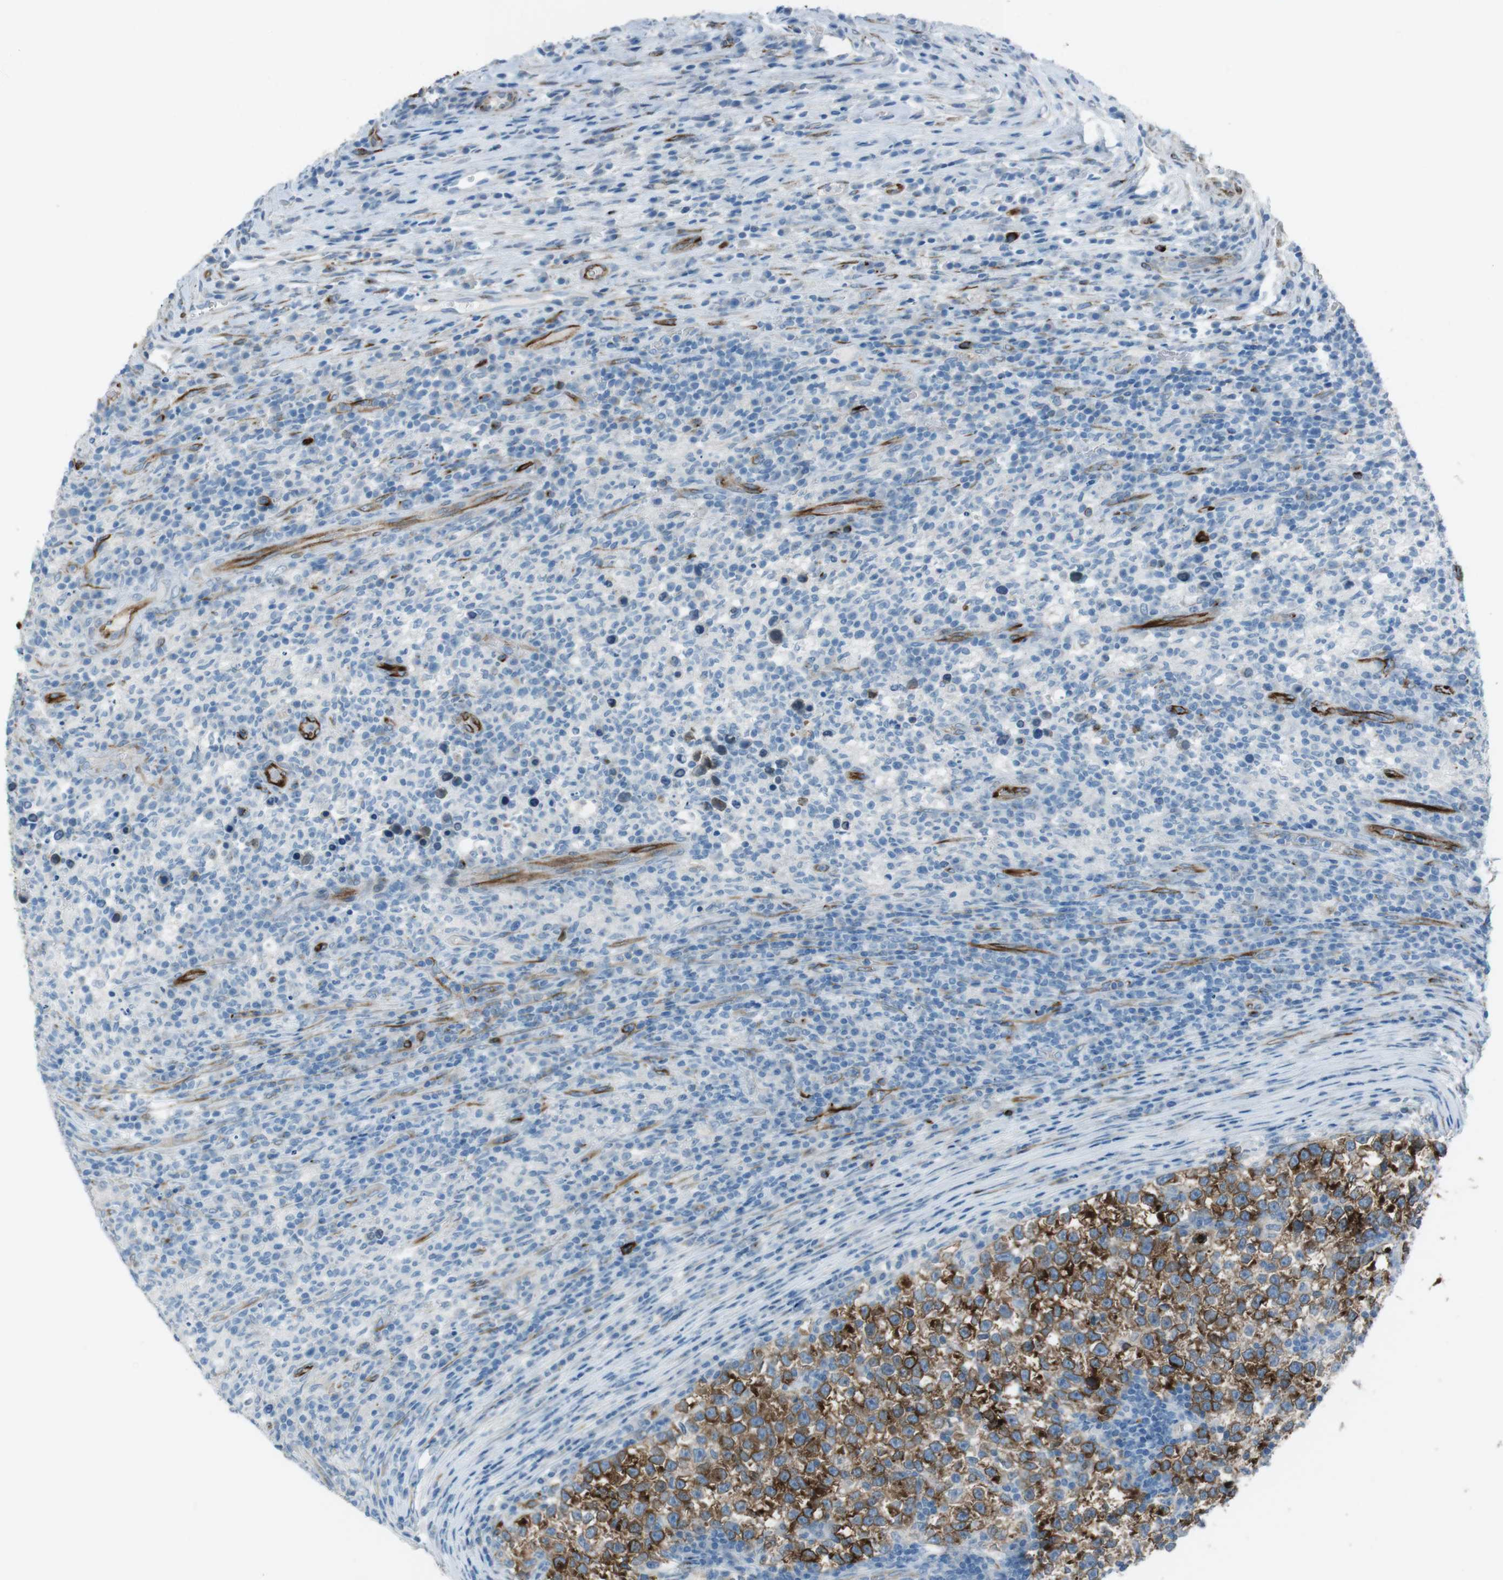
{"staining": {"intensity": "moderate", "quantity": "25%-75%", "location": "cytoplasmic/membranous"}, "tissue": "testis cancer", "cell_type": "Tumor cells", "image_type": "cancer", "snomed": [{"axis": "morphology", "description": "Normal tissue, NOS"}, {"axis": "morphology", "description": "Seminoma, NOS"}, {"axis": "topography", "description": "Testis"}], "caption": "Testis cancer (seminoma) stained with a protein marker shows moderate staining in tumor cells.", "gene": "TUBB2A", "patient": {"sex": "male", "age": 43}}